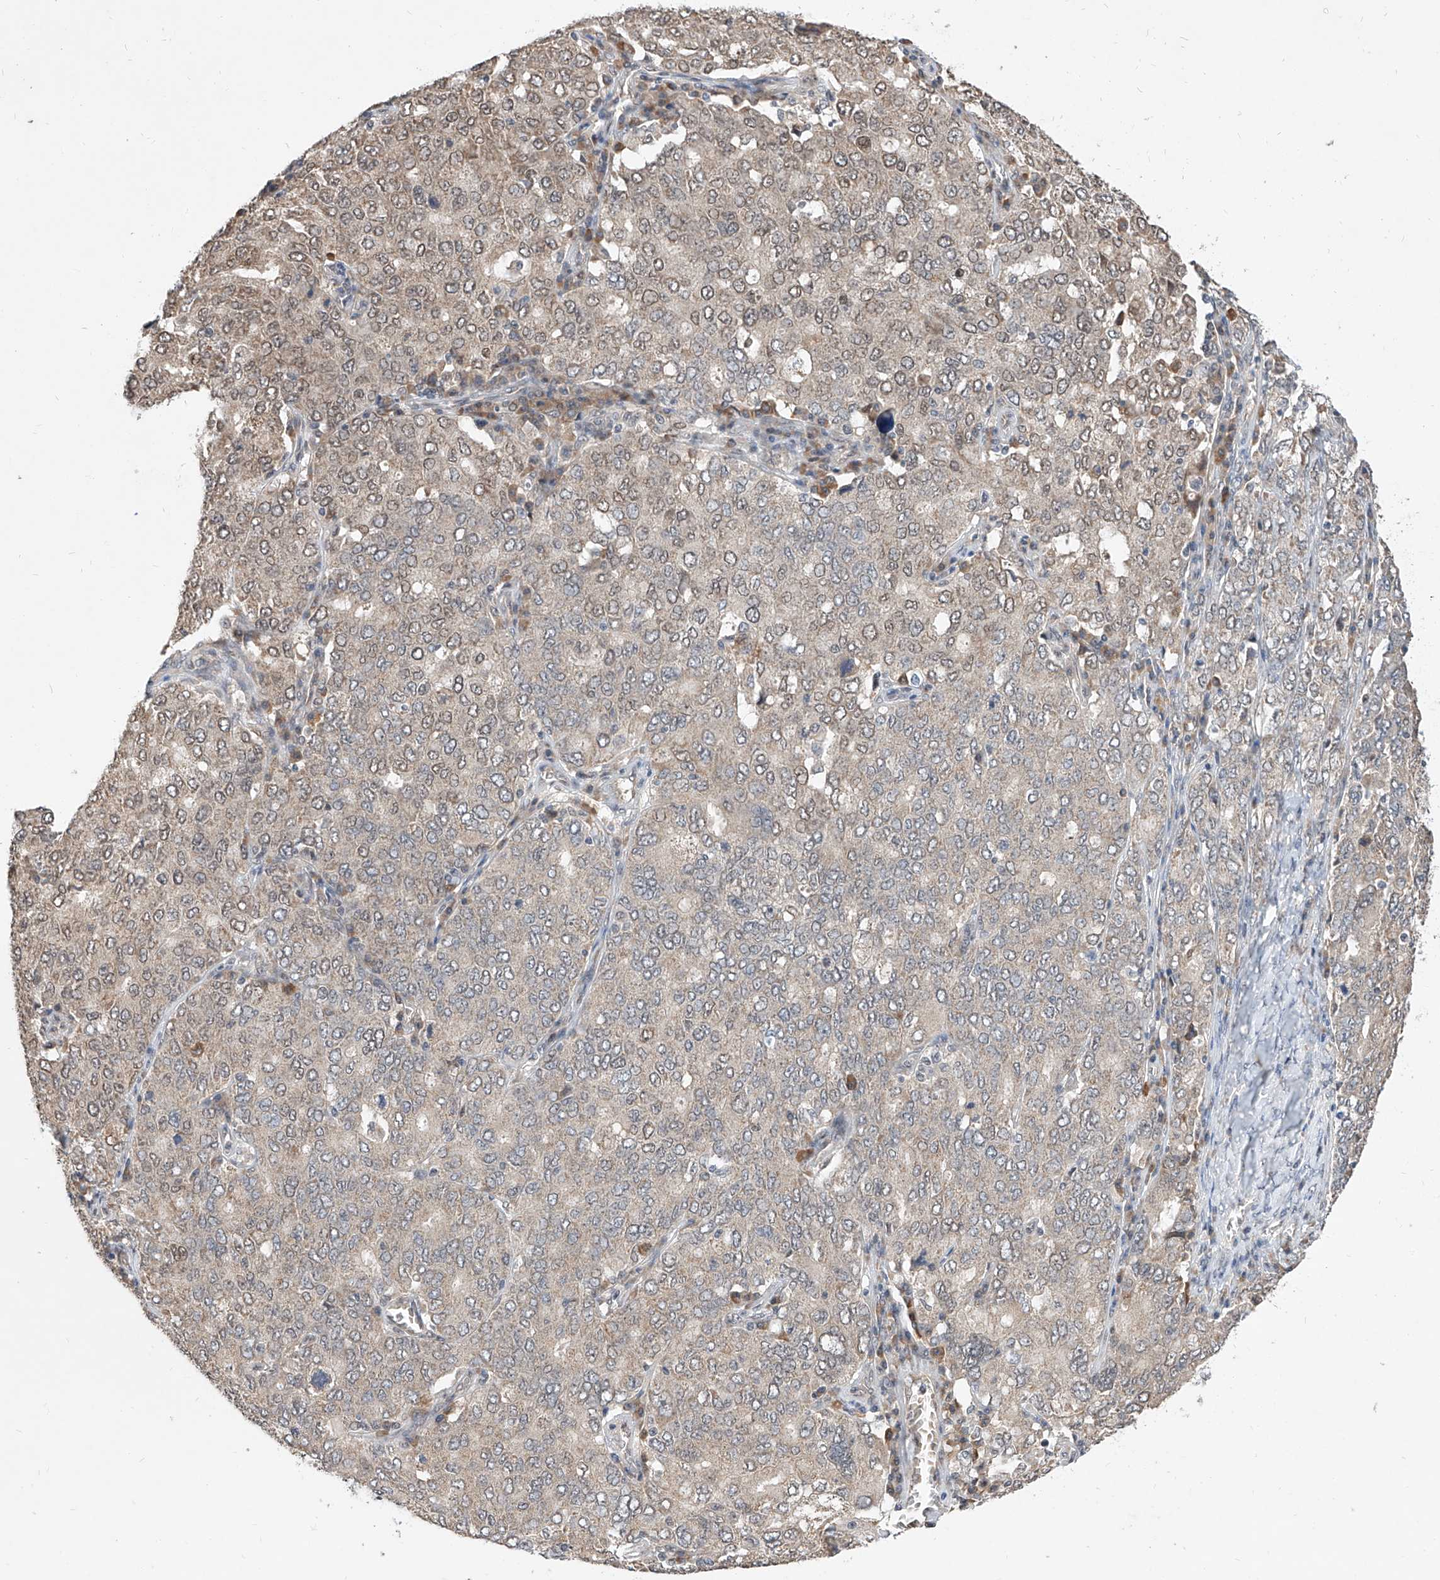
{"staining": {"intensity": "weak", "quantity": "<25%", "location": "nuclear"}, "tissue": "ovarian cancer", "cell_type": "Tumor cells", "image_type": "cancer", "snomed": [{"axis": "morphology", "description": "Carcinoma, endometroid"}, {"axis": "topography", "description": "Ovary"}], "caption": "High power microscopy micrograph of an immunohistochemistry image of ovarian cancer, revealing no significant staining in tumor cells.", "gene": "CARMIL3", "patient": {"sex": "female", "age": 62}}